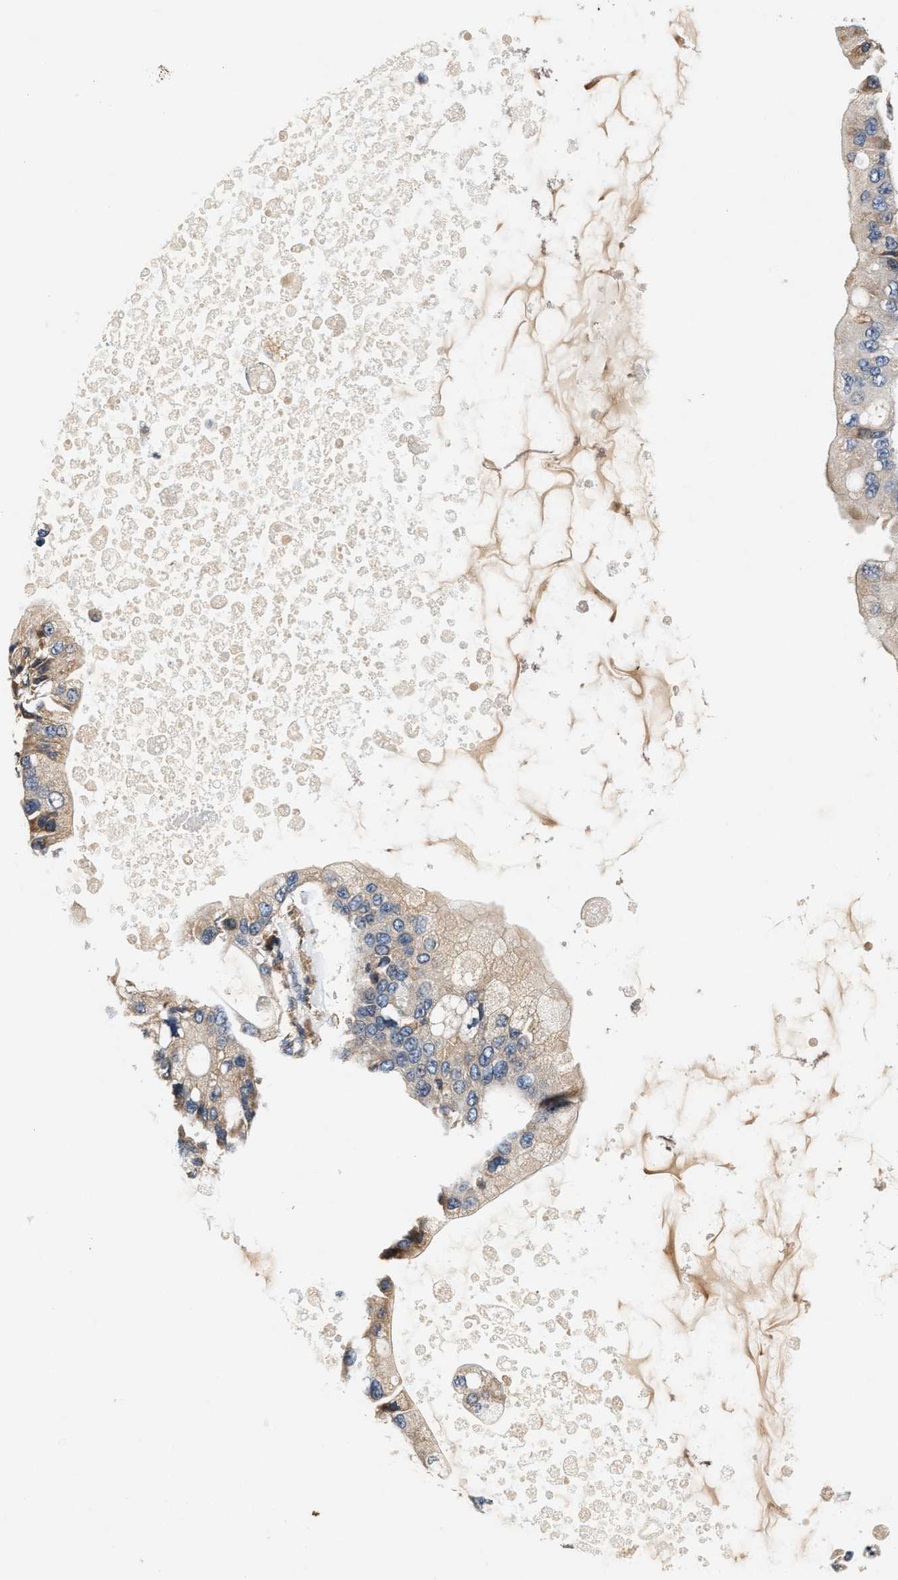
{"staining": {"intensity": "weak", "quantity": ">75%", "location": "cytoplasmic/membranous"}, "tissue": "liver cancer", "cell_type": "Tumor cells", "image_type": "cancer", "snomed": [{"axis": "morphology", "description": "Cholangiocarcinoma"}, {"axis": "topography", "description": "Liver"}], "caption": "Weak cytoplasmic/membranous staining for a protein is seen in about >75% of tumor cells of liver cancer (cholangiocarcinoma) using IHC.", "gene": "DUSP10", "patient": {"sex": "male", "age": 50}}